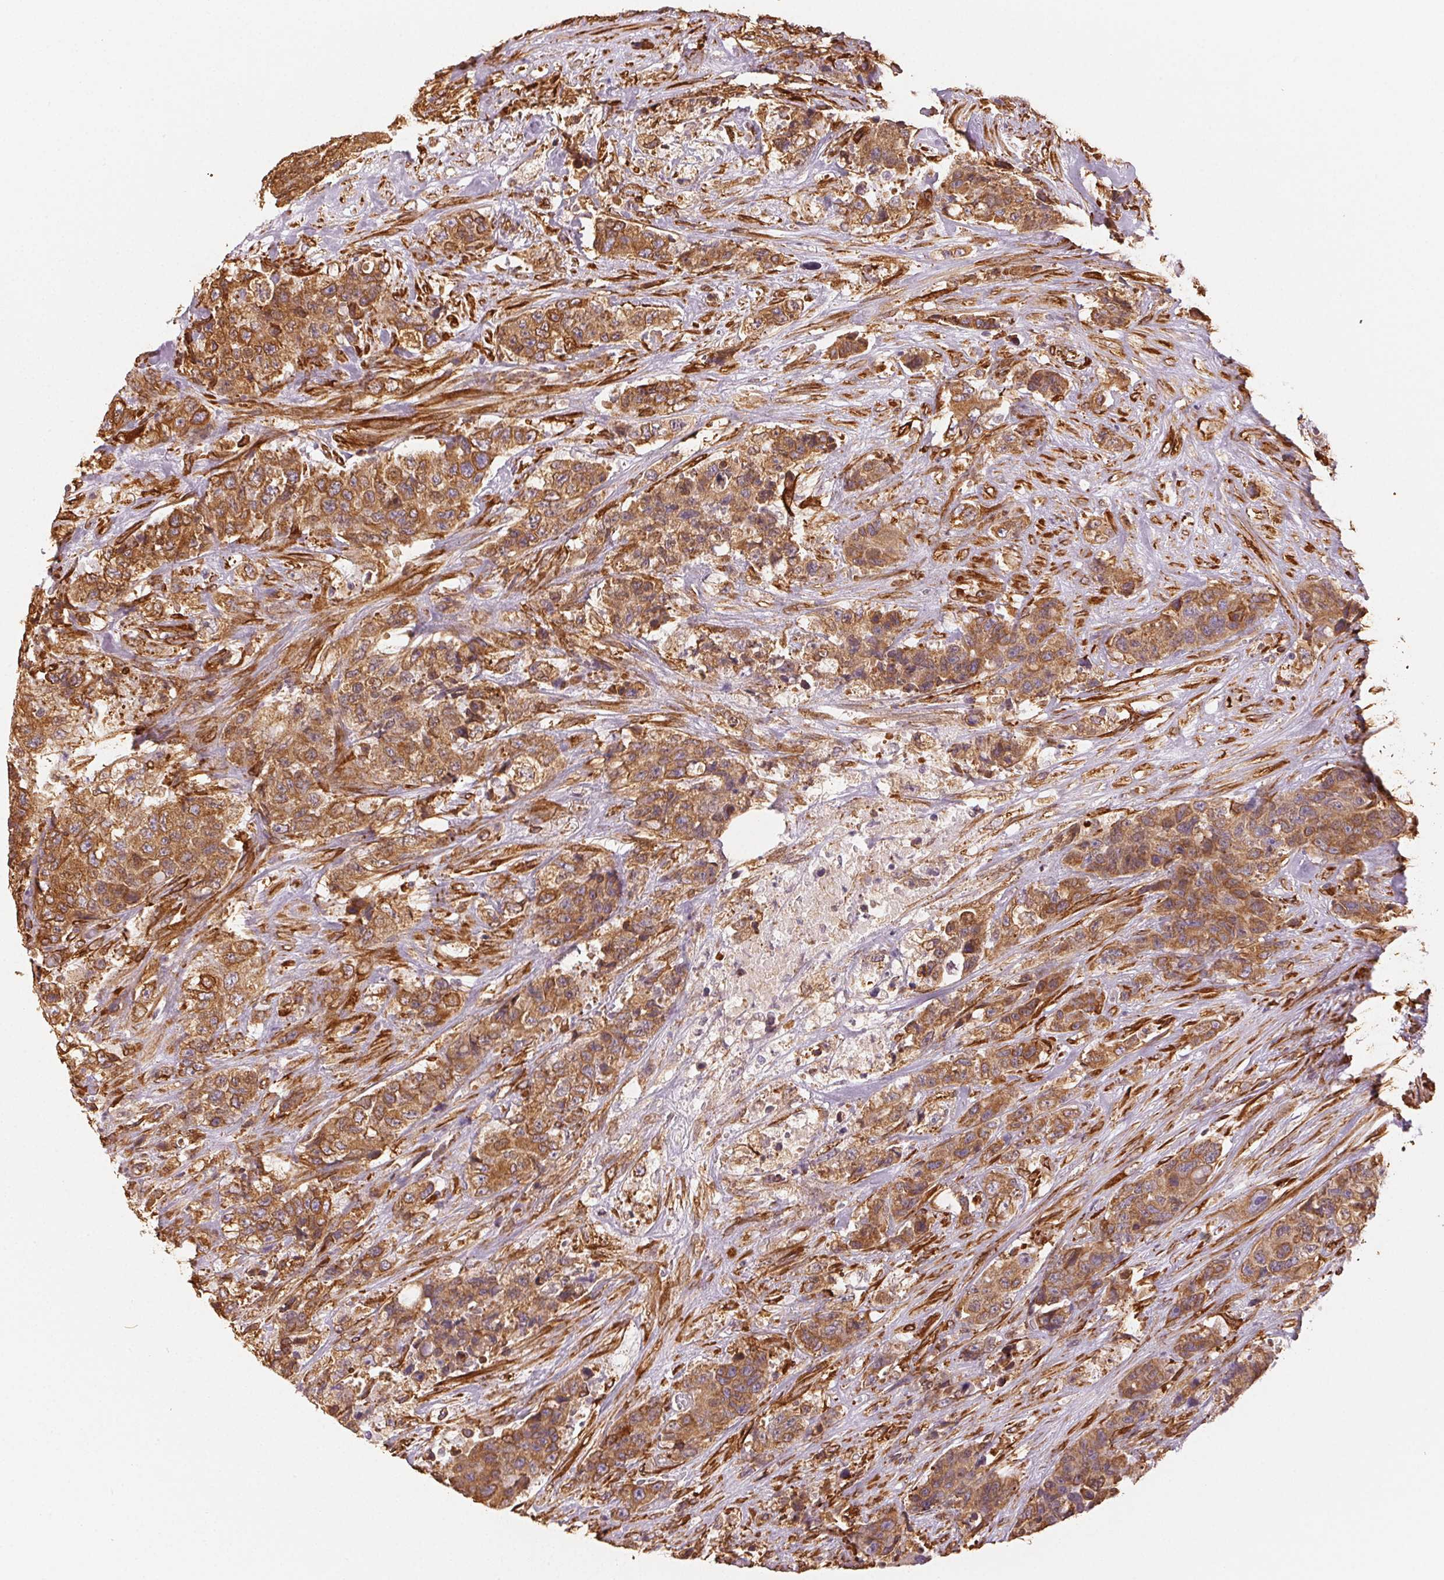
{"staining": {"intensity": "moderate", "quantity": ">75%", "location": "cytoplasmic/membranous"}, "tissue": "urothelial cancer", "cell_type": "Tumor cells", "image_type": "cancer", "snomed": [{"axis": "morphology", "description": "Urothelial carcinoma, High grade"}, {"axis": "topography", "description": "Urinary bladder"}], "caption": "Urothelial cancer stained for a protein displays moderate cytoplasmic/membranous positivity in tumor cells.", "gene": "RCN3", "patient": {"sex": "female", "age": 78}}